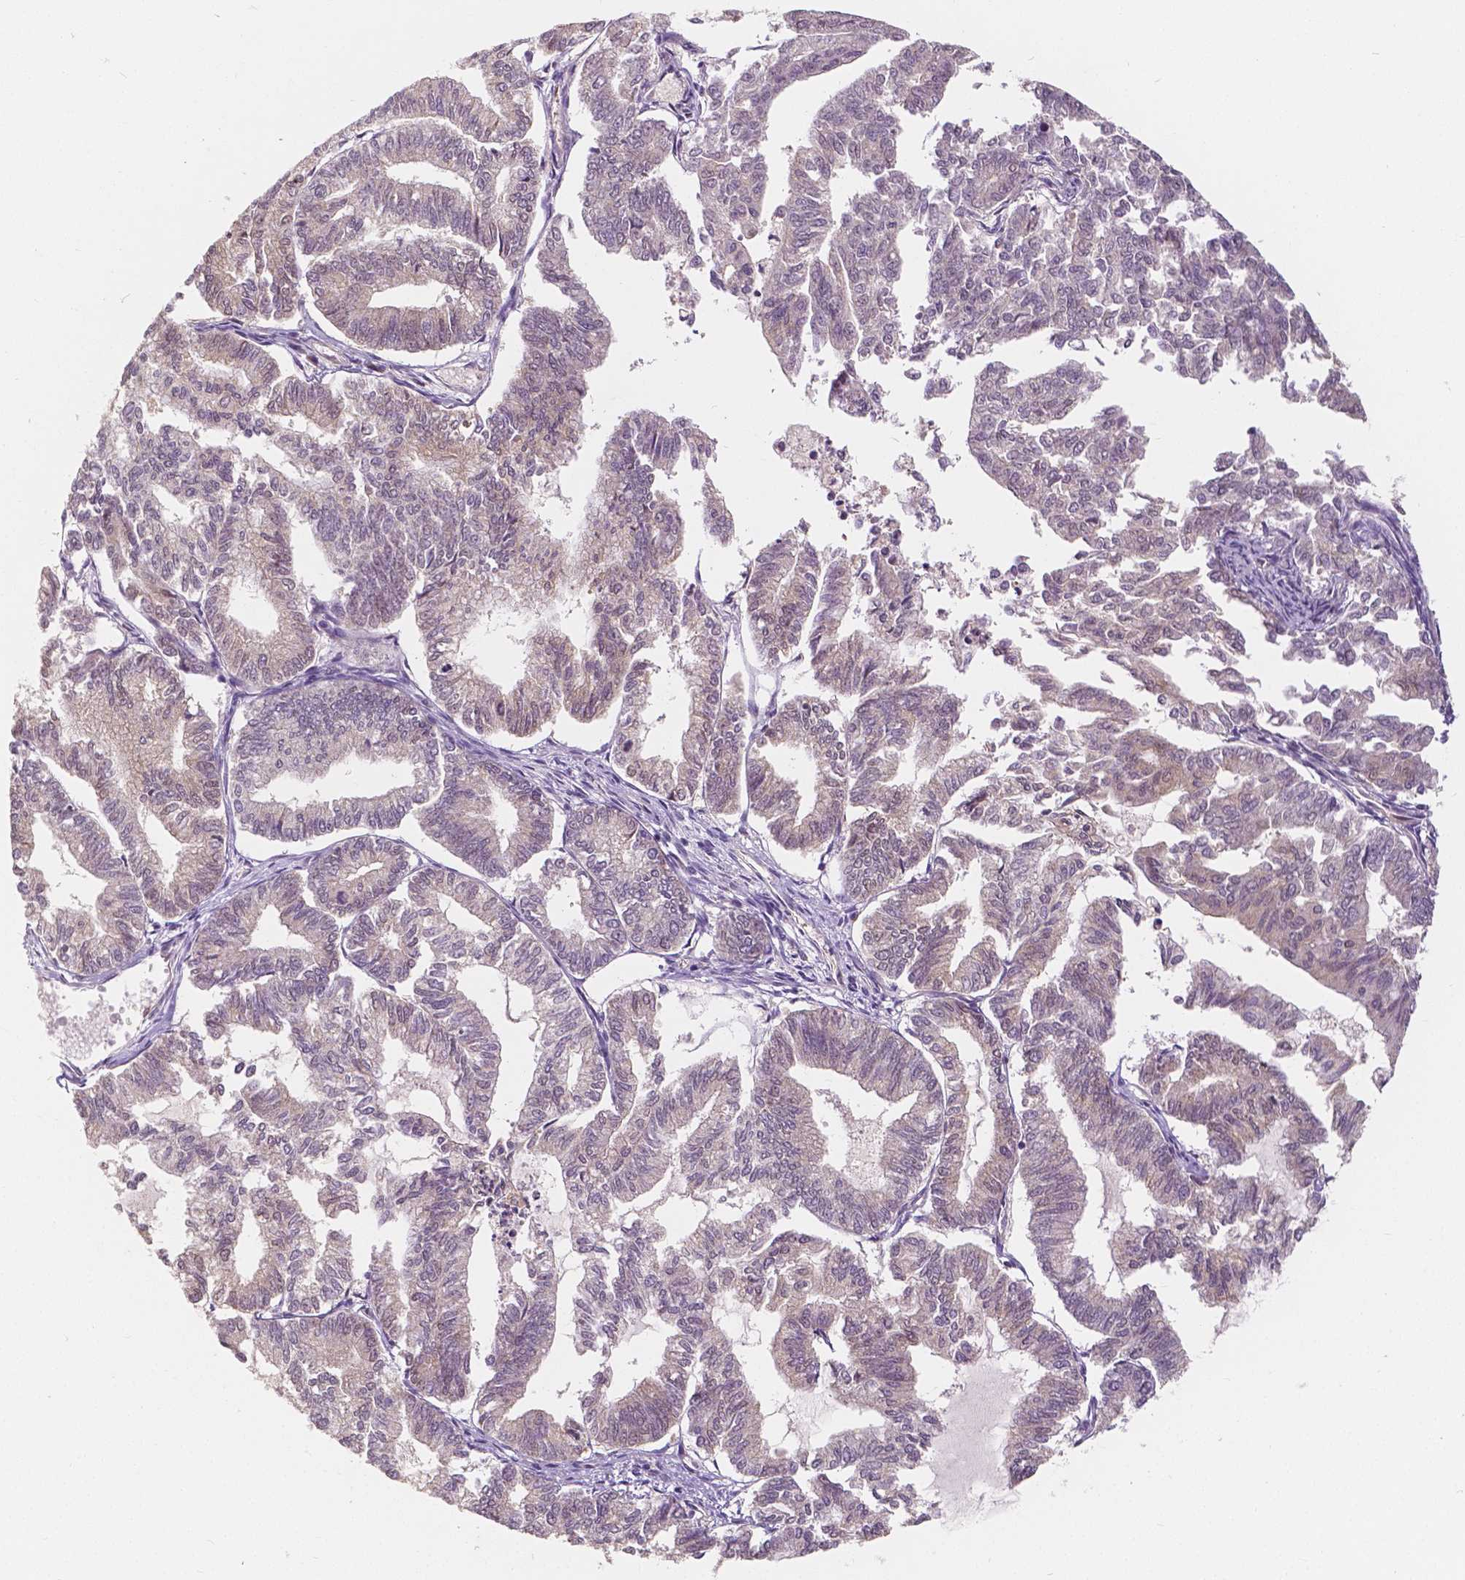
{"staining": {"intensity": "negative", "quantity": "none", "location": "none"}, "tissue": "endometrial cancer", "cell_type": "Tumor cells", "image_type": "cancer", "snomed": [{"axis": "morphology", "description": "Adenocarcinoma, NOS"}, {"axis": "topography", "description": "Endometrium"}], "caption": "A histopathology image of endometrial adenocarcinoma stained for a protein exhibits no brown staining in tumor cells. (Brightfield microscopy of DAB IHC at high magnification).", "gene": "NAPRT", "patient": {"sex": "female", "age": 79}}